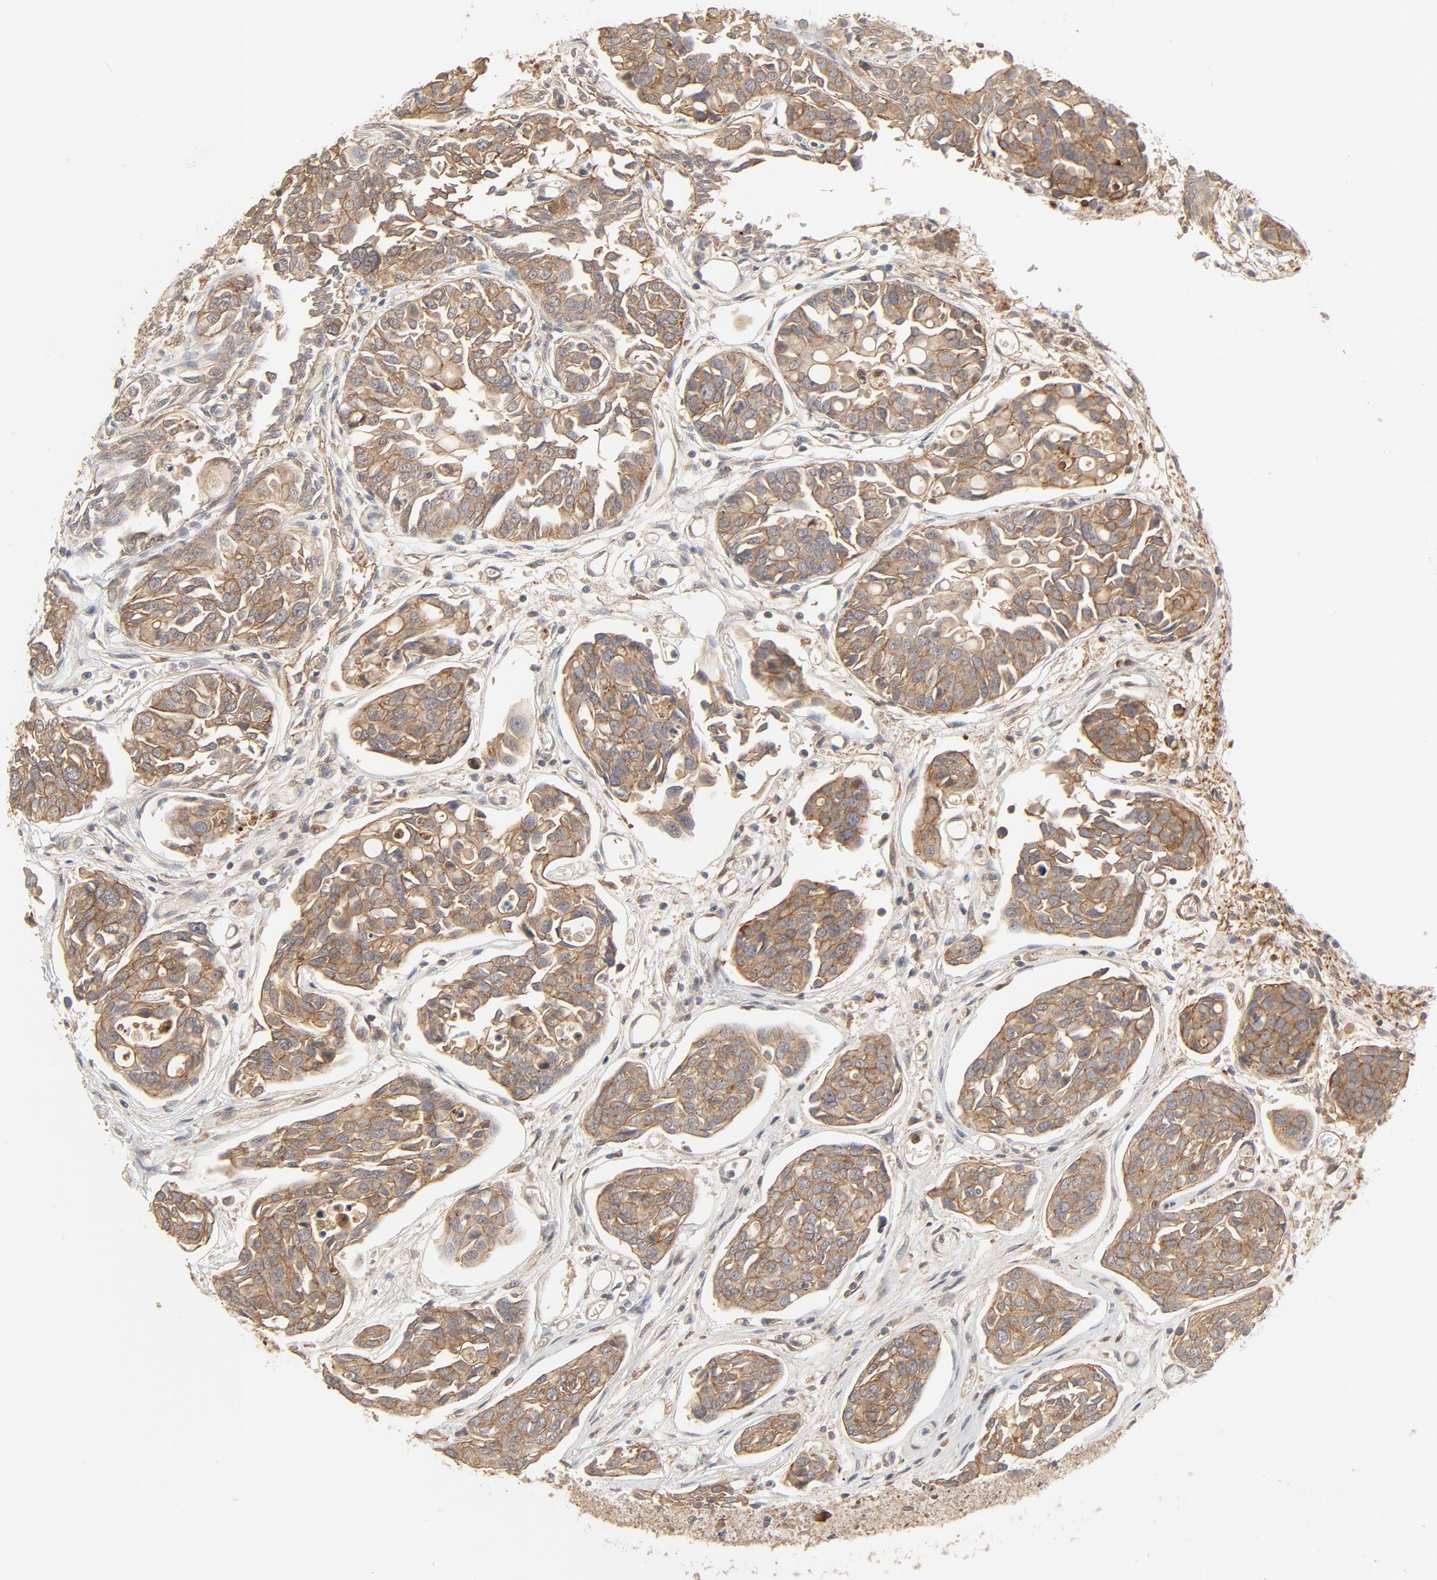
{"staining": {"intensity": "moderate", "quantity": ">75%", "location": "cytoplasmic/membranous"}, "tissue": "urothelial cancer", "cell_type": "Tumor cells", "image_type": "cancer", "snomed": [{"axis": "morphology", "description": "Urothelial carcinoma, High grade"}, {"axis": "topography", "description": "Urinary bladder"}], "caption": "This is an image of immunohistochemistry staining of urothelial cancer, which shows moderate positivity in the cytoplasmic/membranous of tumor cells.", "gene": "IL3RA", "patient": {"sex": "male", "age": 78}}